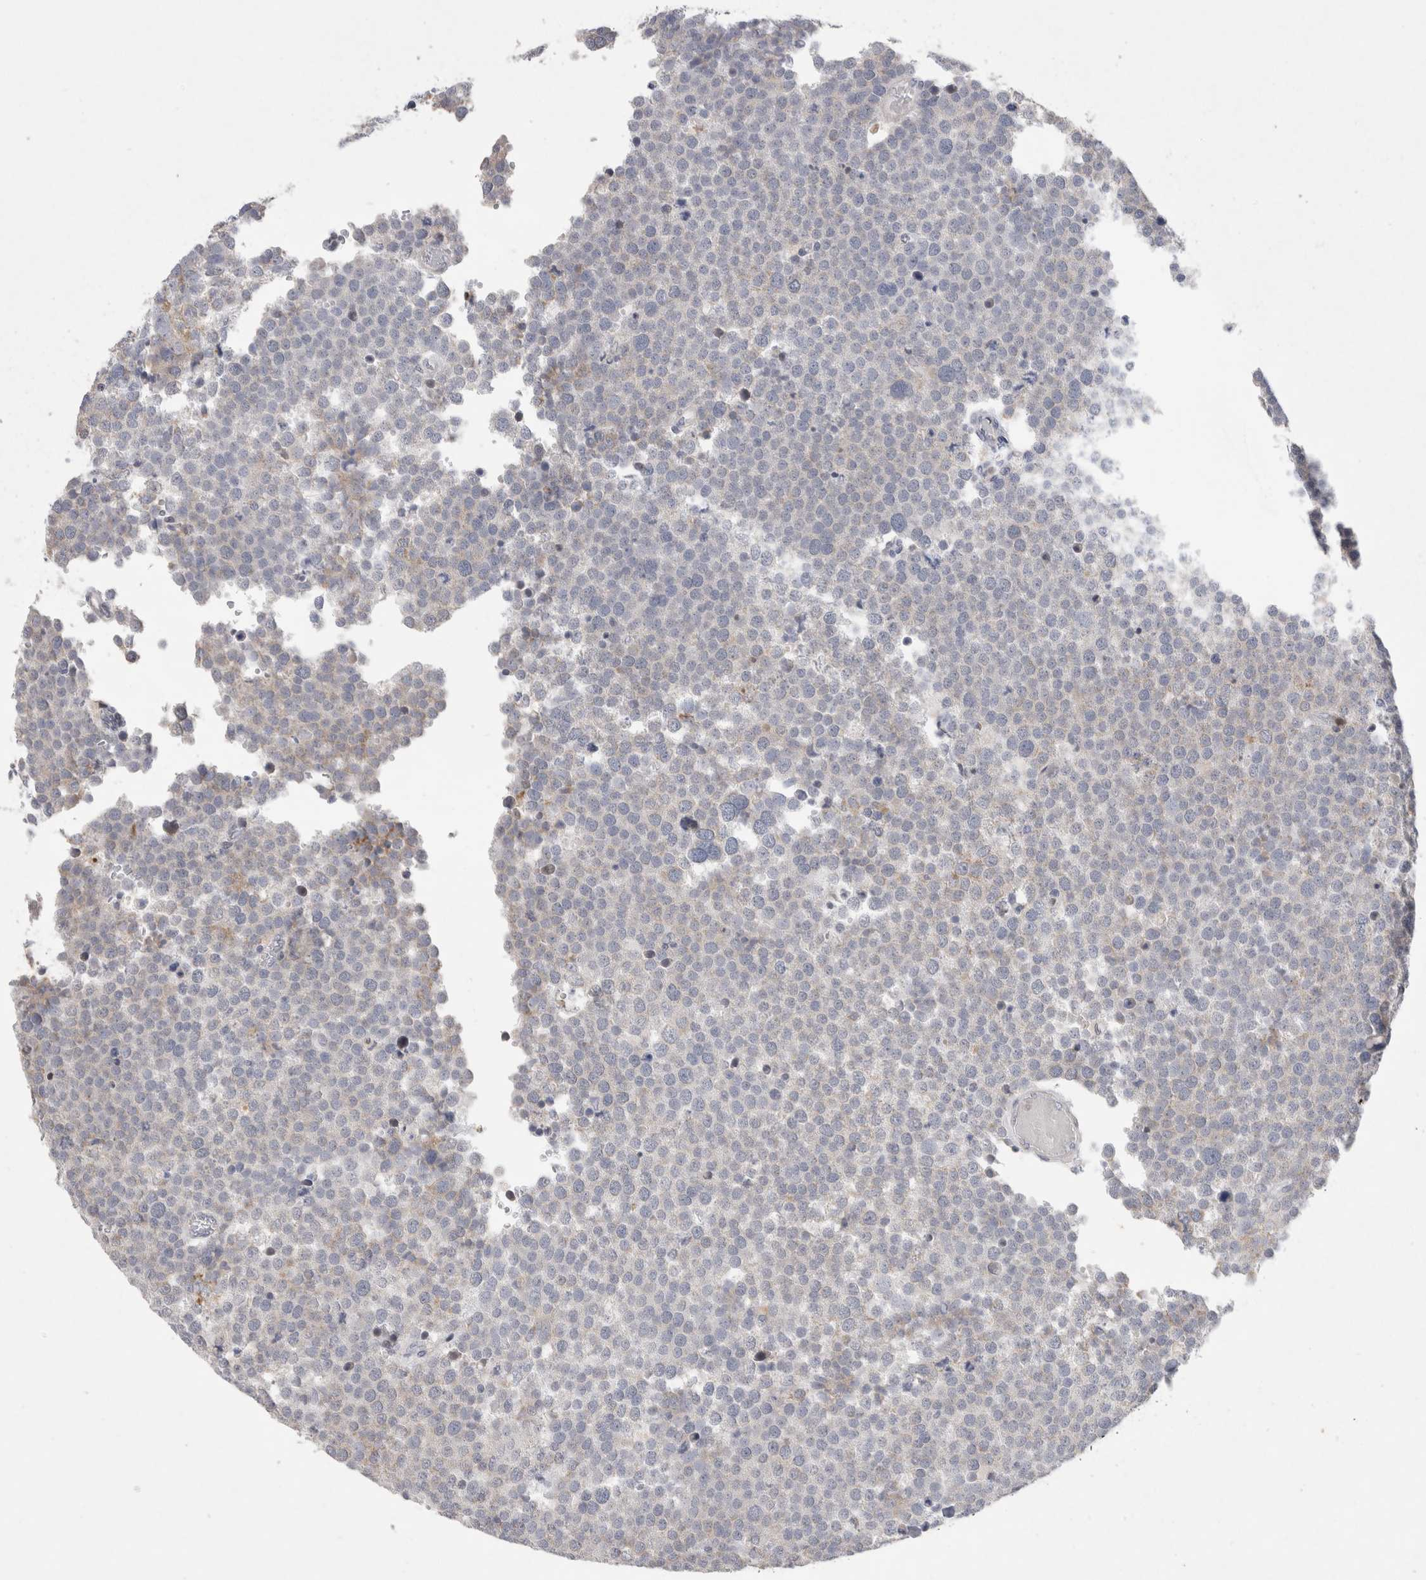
{"staining": {"intensity": "negative", "quantity": "none", "location": "none"}, "tissue": "testis cancer", "cell_type": "Tumor cells", "image_type": "cancer", "snomed": [{"axis": "morphology", "description": "Seminoma, NOS"}, {"axis": "topography", "description": "Testis"}], "caption": "A high-resolution micrograph shows IHC staining of testis cancer, which exhibits no significant expression in tumor cells.", "gene": "AGMAT", "patient": {"sex": "male", "age": 71}}